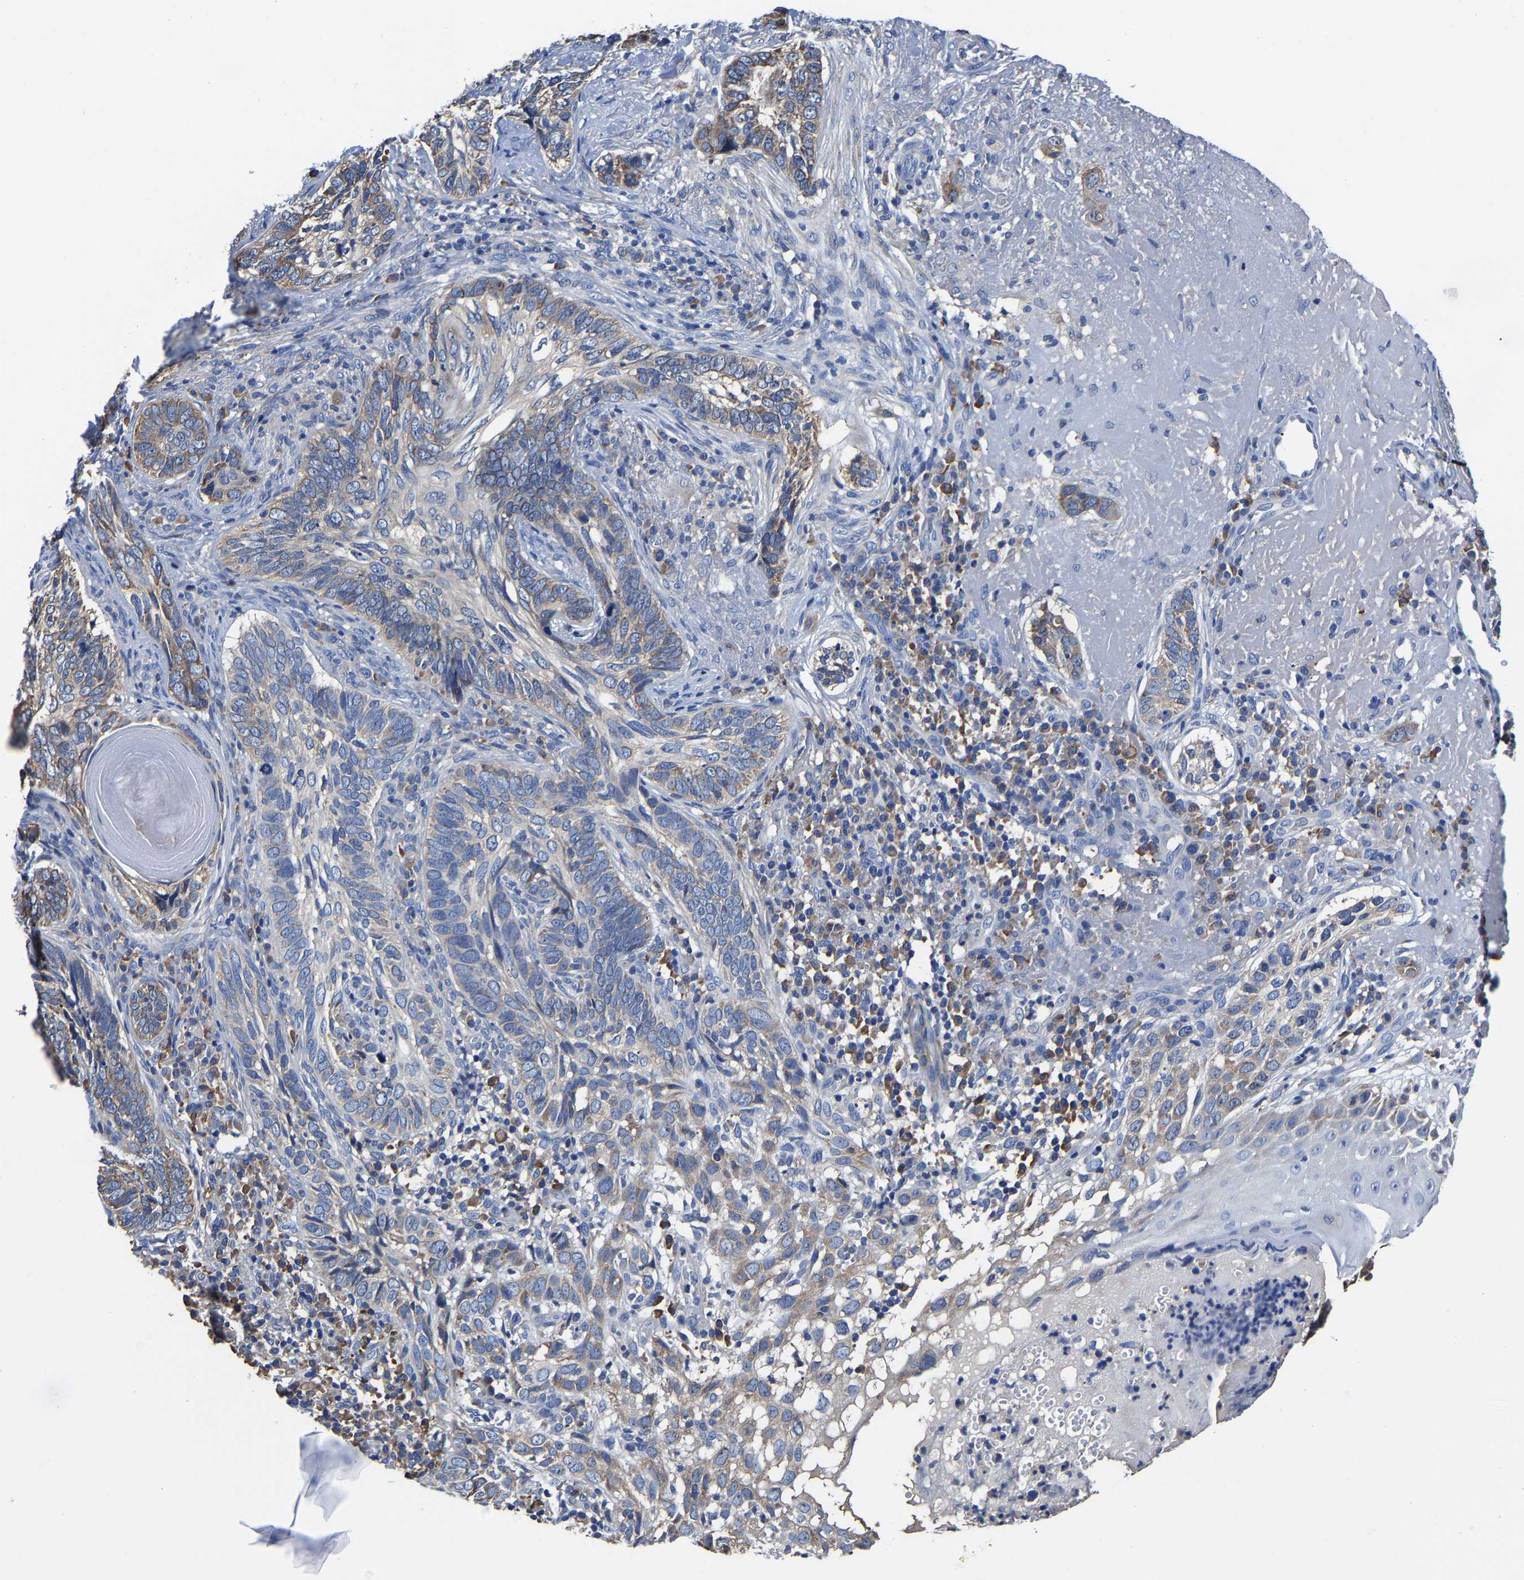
{"staining": {"intensity": "weak", "quantity": ">75%", "location": "cytoplasmic/membranous"}, "tissue": "skin cancer", "cell_type": "Tumor cells", "image_type": "cancer", "snomed": [{"axis": "morphology", "description": "Basal cell carcinoma"}, {"axis": "topography", "description": "Skin"}], "caption": "A photomicrograph showing weak cytoplasmic/membranous positivity in about >75% of tumor cells in skin cancer (basal cell carcinoma), as visualized by brown immunohistochemical staining.", "gene": "SRPK2", "patient": {"sex": "female", "age": 89}}